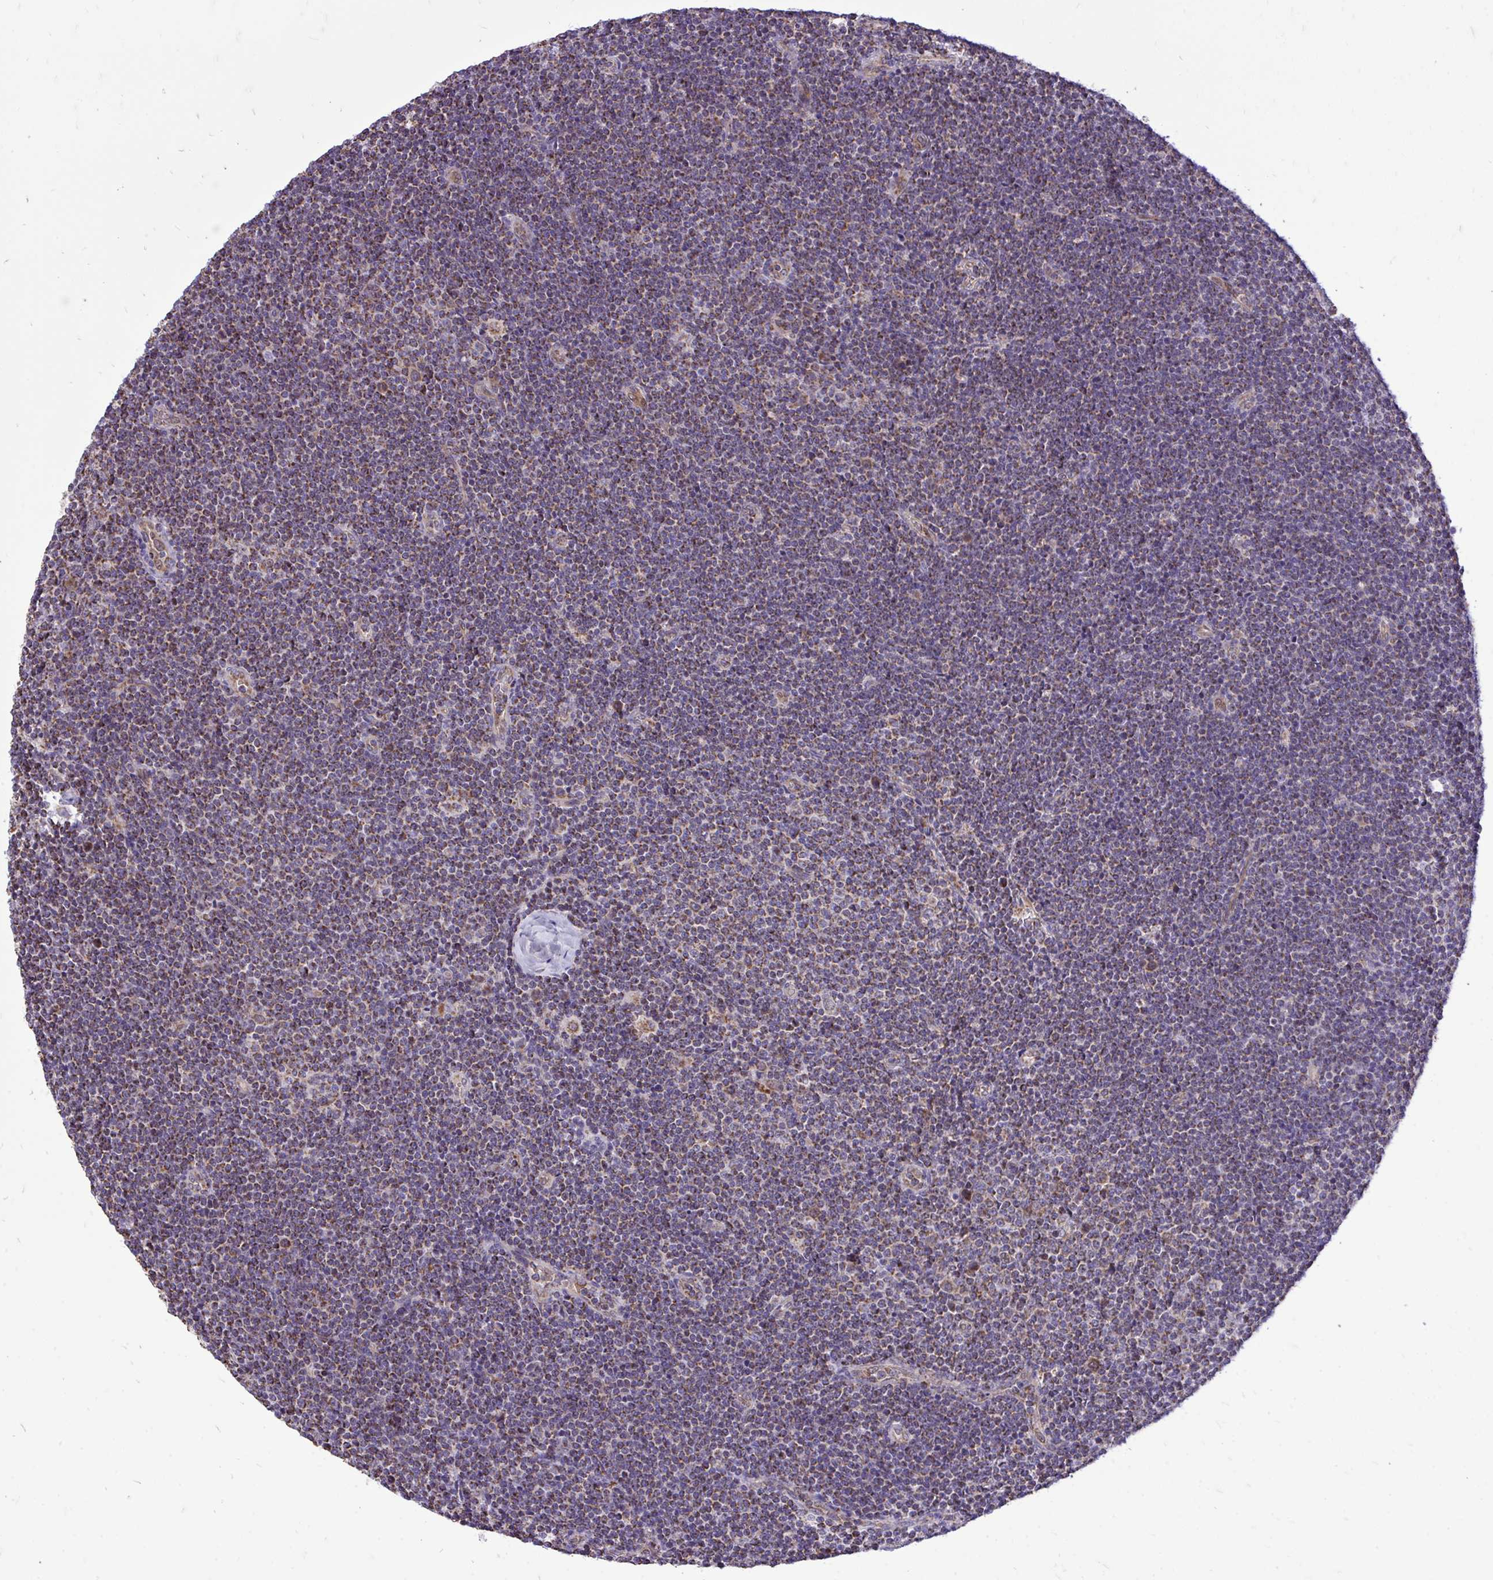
{"staining": {"intensity": "moderate", "quantity": ">75%", "location": "cytoplasmic/membranous"}, "tissue": "lymphoma", "cell_type": "Tumor cells", "image_type": "cancer", "snomed": [{"axis": "morphology", "description": "Malignant lymphoma, non-Hodgkin's type, Low grade"}, {"axis": "topography", "description": "Lymph node"}], "caption": "IHC of malignant lymphoma, non-Hodgkin's type (low-grade) displays medium levels of moderate cytoplasmic/membranous expression in approximately >75% of tumor cells.", "gene": "UBE2C", "patient": {"sex": "male", "age": 48}}